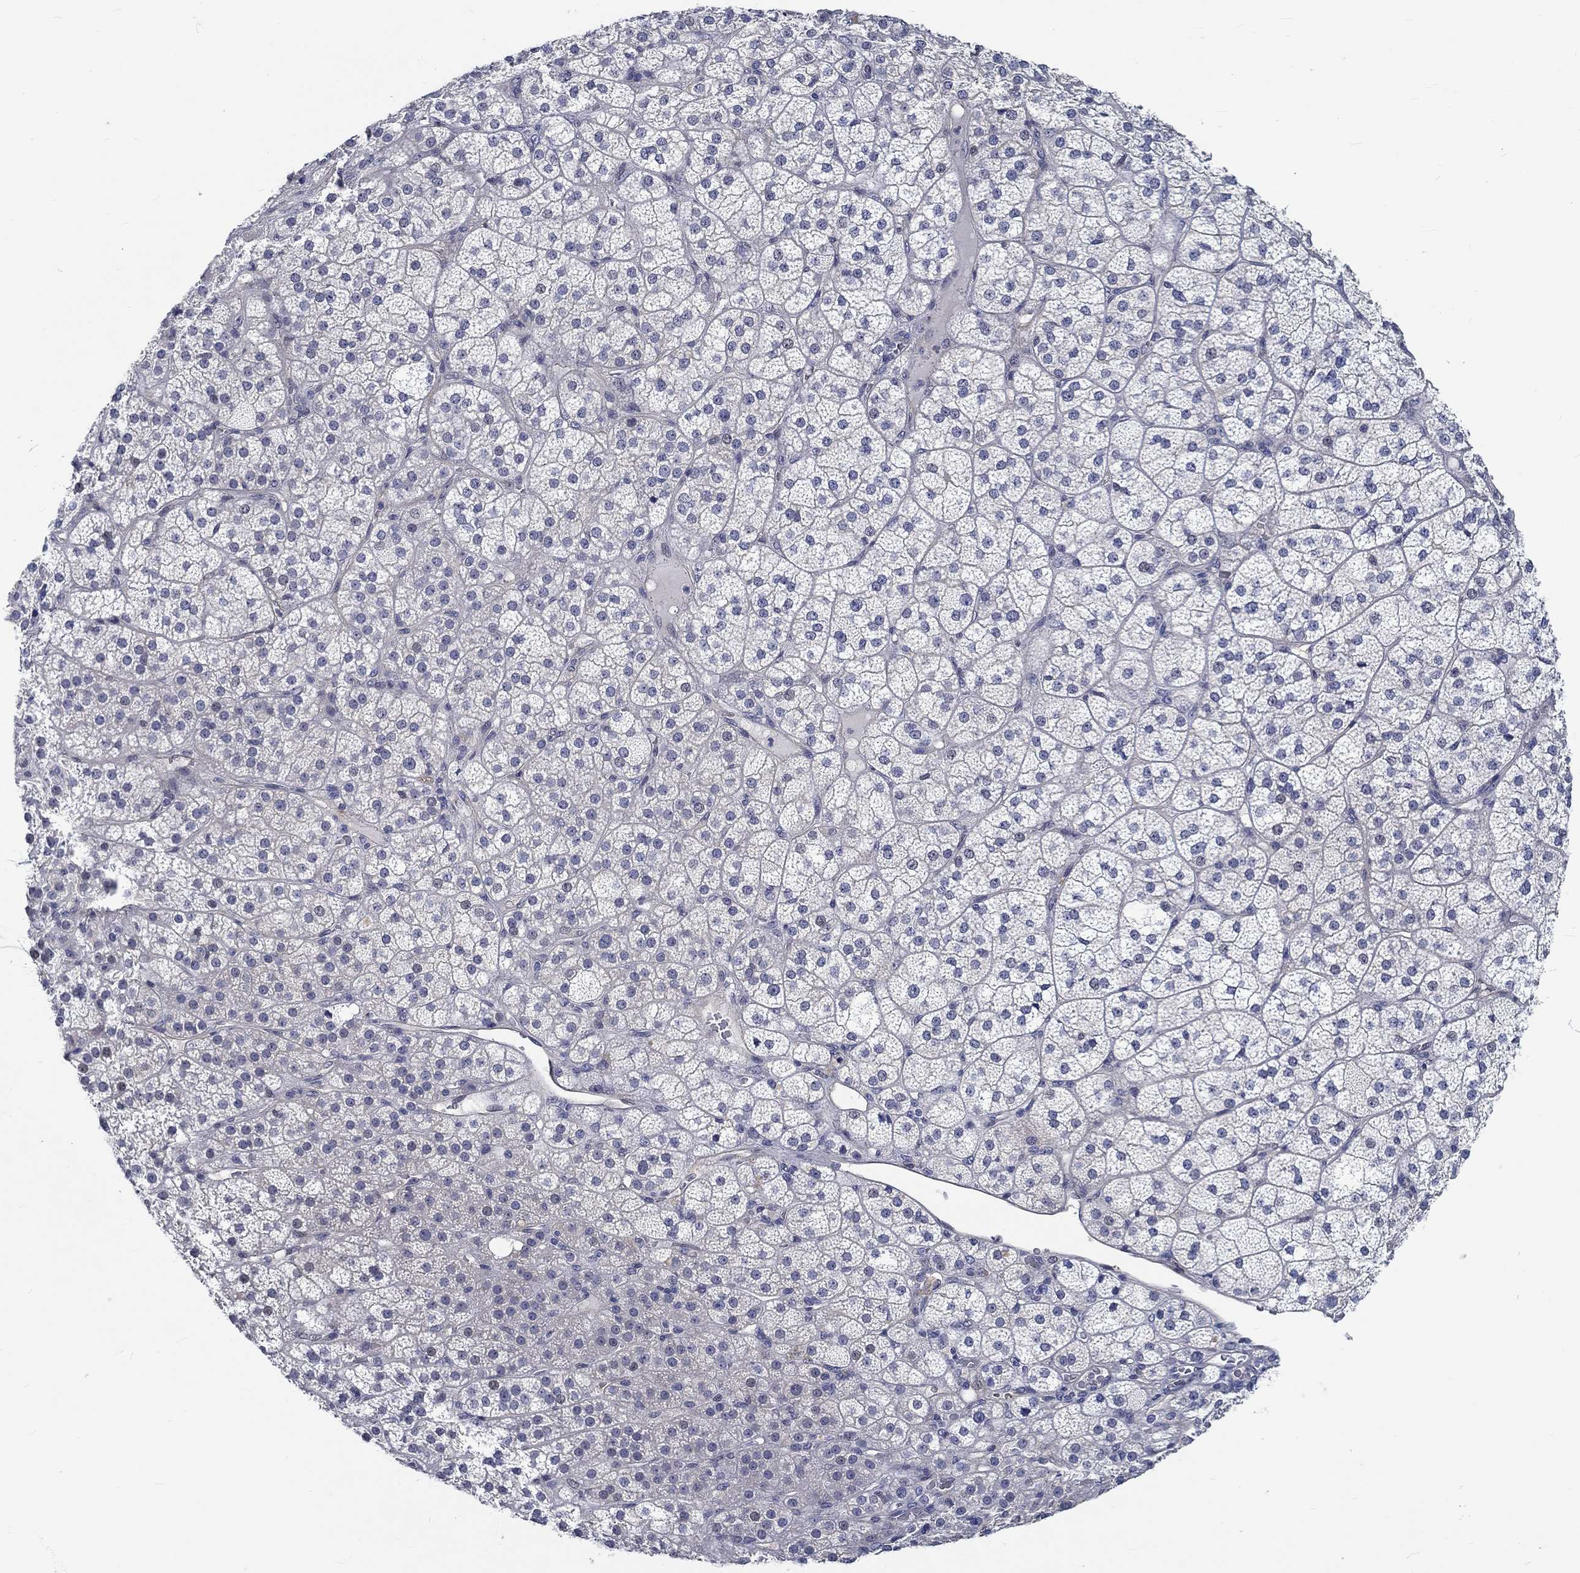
{"staining": {"intensity": "weak", "quantity": "<25%", "location": "cytoplasmic/membranous"}, "tissue": "adrenal gland", "cell_type": "Glandular cells", "image_type": "normal", "snomed": [{"axis": "morphology", "description": "Normal tissue, NOS"}, {"axis": "topography", "description": "Adrenal gland"}], "caption": "The image shows no significant expression in glandular cells of adrenal gland. (Immunohistochemistry (ihc), brightfield microscopy, high magnification).", "gene": "MYBPC1", "patient": {"sex": "female", "age": 60}}